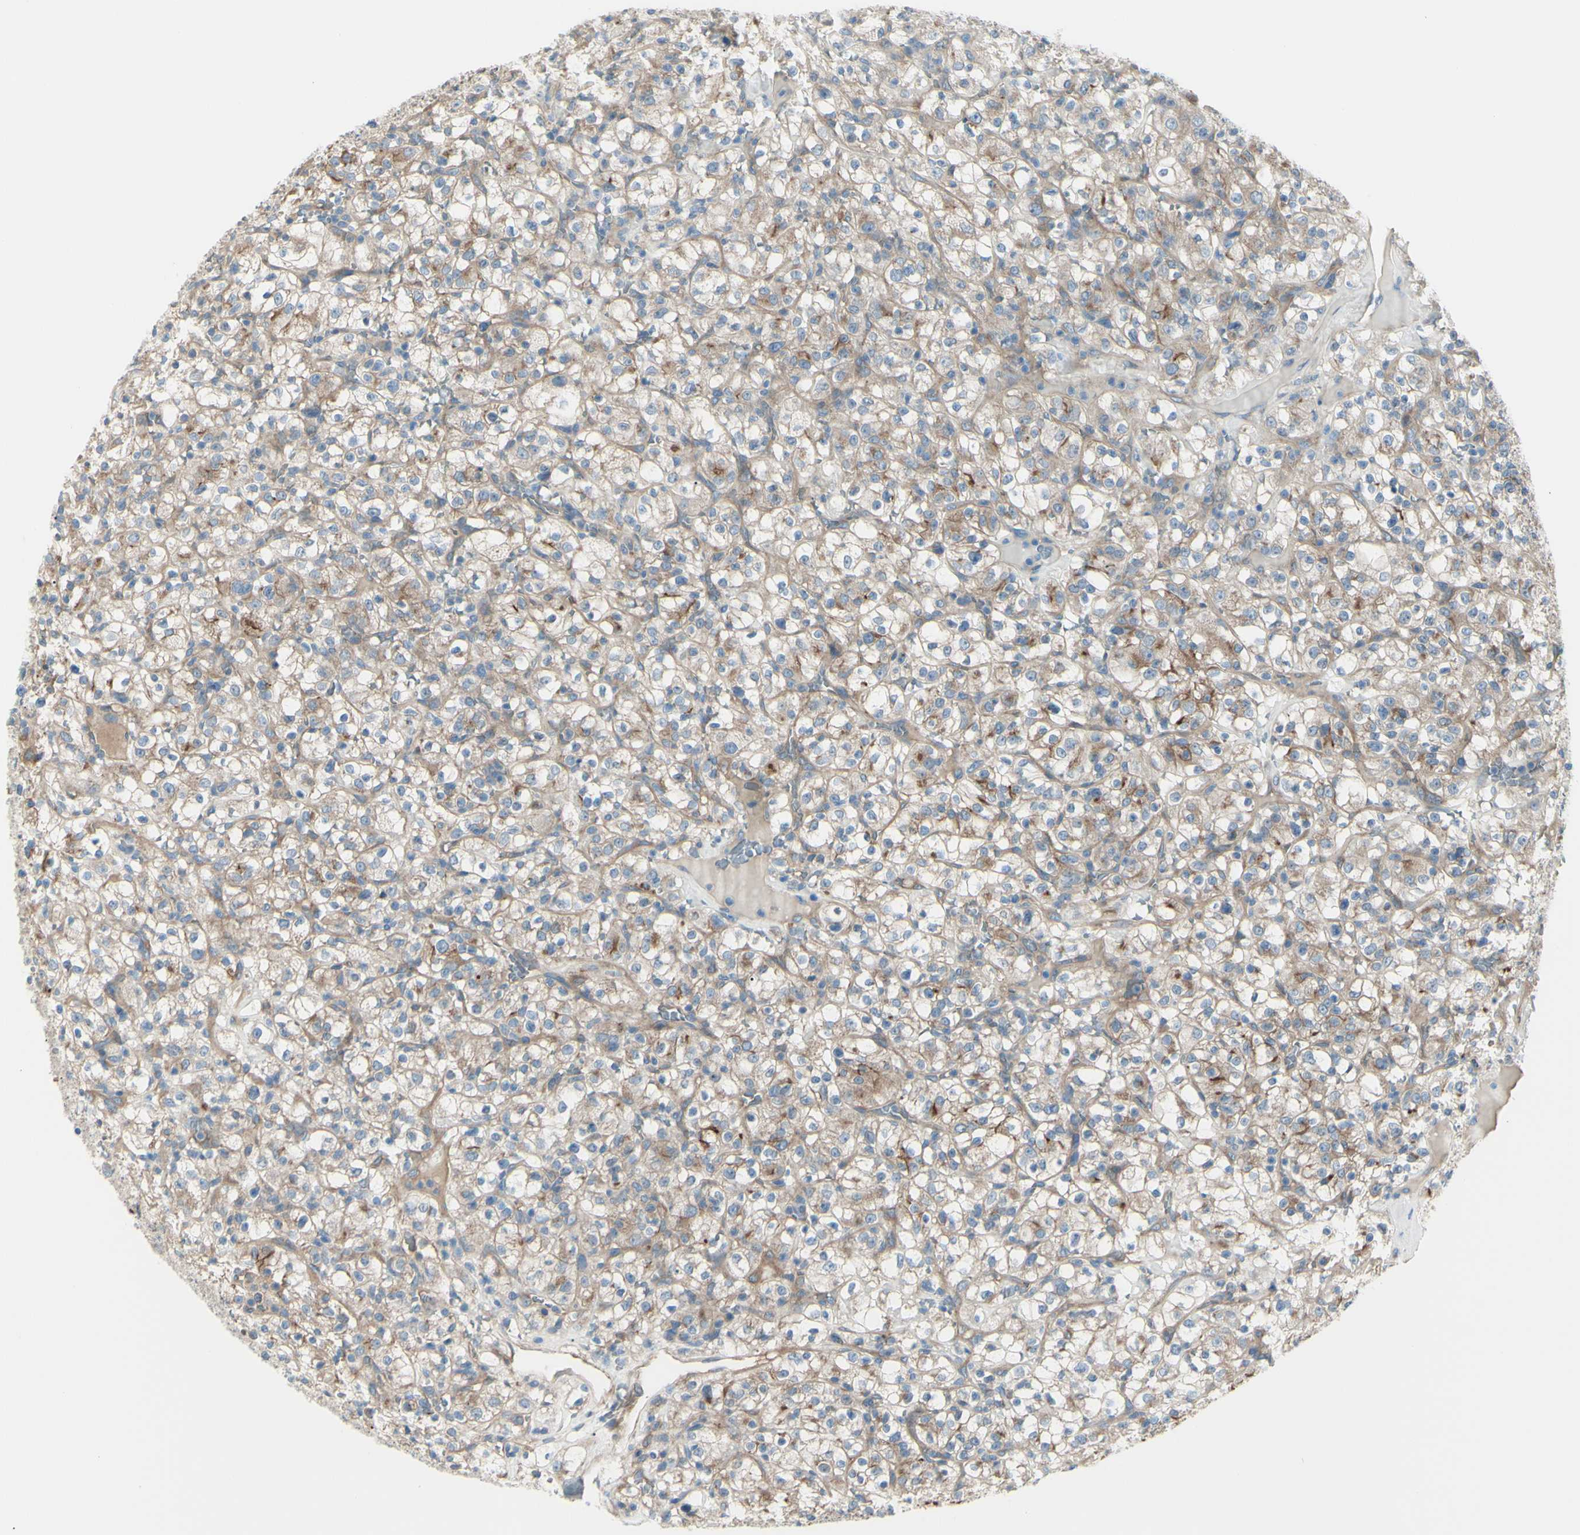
{"staining": {"intensity": "weak", "quantity": ">75%", "location": "cytoplasmic/membranous"}, "tissue": "renal cancer", "cell_type": "Tumor cells", "image_type": "cancer", "snomed": [{"axis": "morphology", "description": "Normal tissue, NOS"}, {"axis": "morphology", "description": "Adenocarcinoma, NOS"}, {"axis": "topography", "description": "Kidney"}], "caption": "Human renal cancer stained with a protein marker exhibits weak staining in tumor cells.", "gene": "PCDHGA2", "patient": {"sex": "female", "age": 72}}